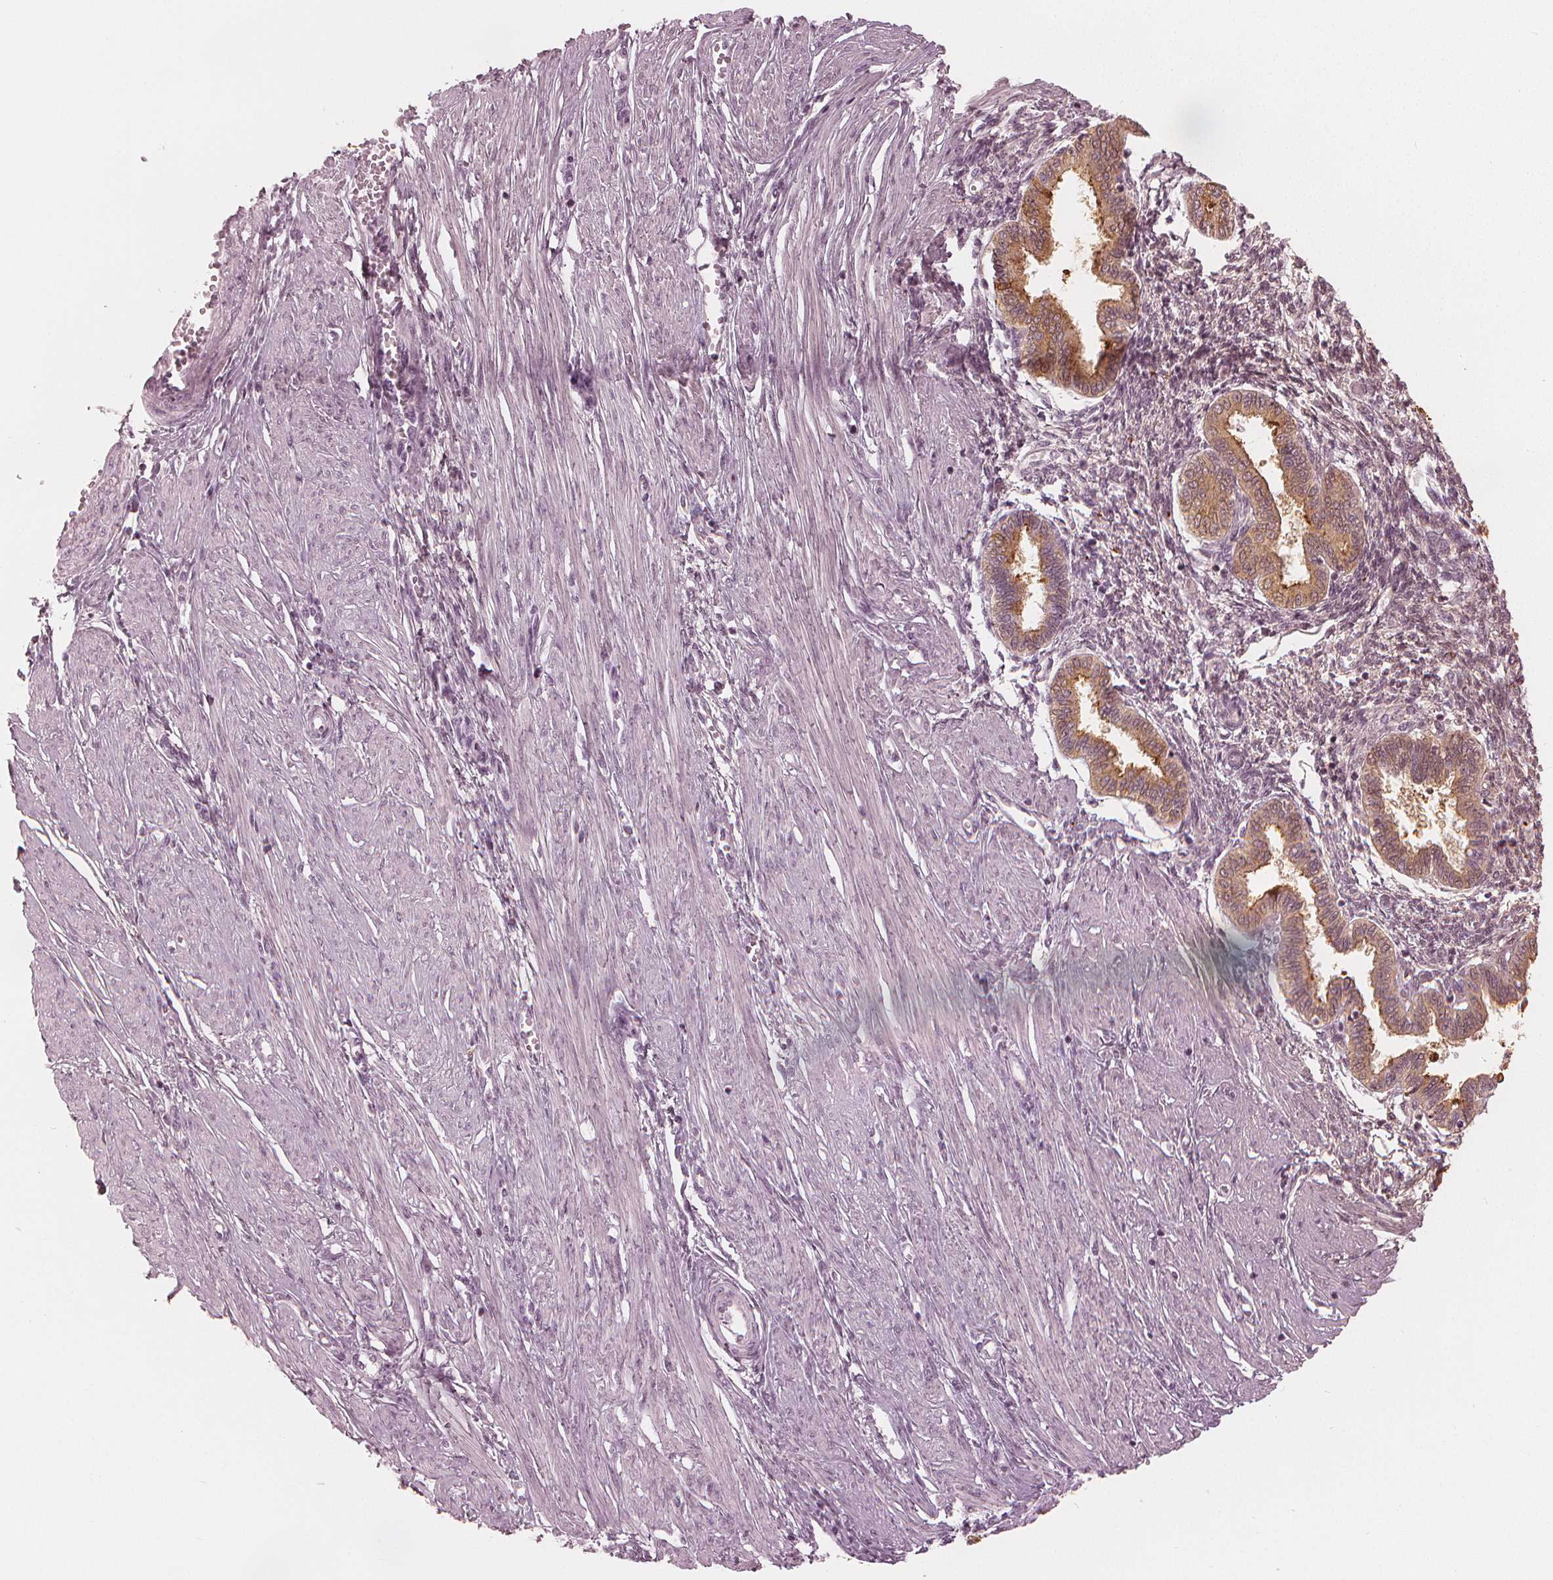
{"staining": {"intensity": "negative", "quantity": "none", "location": "none"}, "tissue": "endometrium", "cell_type": "Cells in endometrial stroma", "image_type": "normal", "snomed": [{"axis": "morphology", "description": "Normal tissue, NOS"}, {"axis": "topography", "description": "Endometrium"}], "caption": "There is no significant expression in cells in endometrial stroma of endometrium. Brightfield microscopy of IHC stained with DAB (brown) and hematoxylin (blue), captured at high magnification.", "gene": "PAEP", "patient": {"sex": "female", "age": 33}}